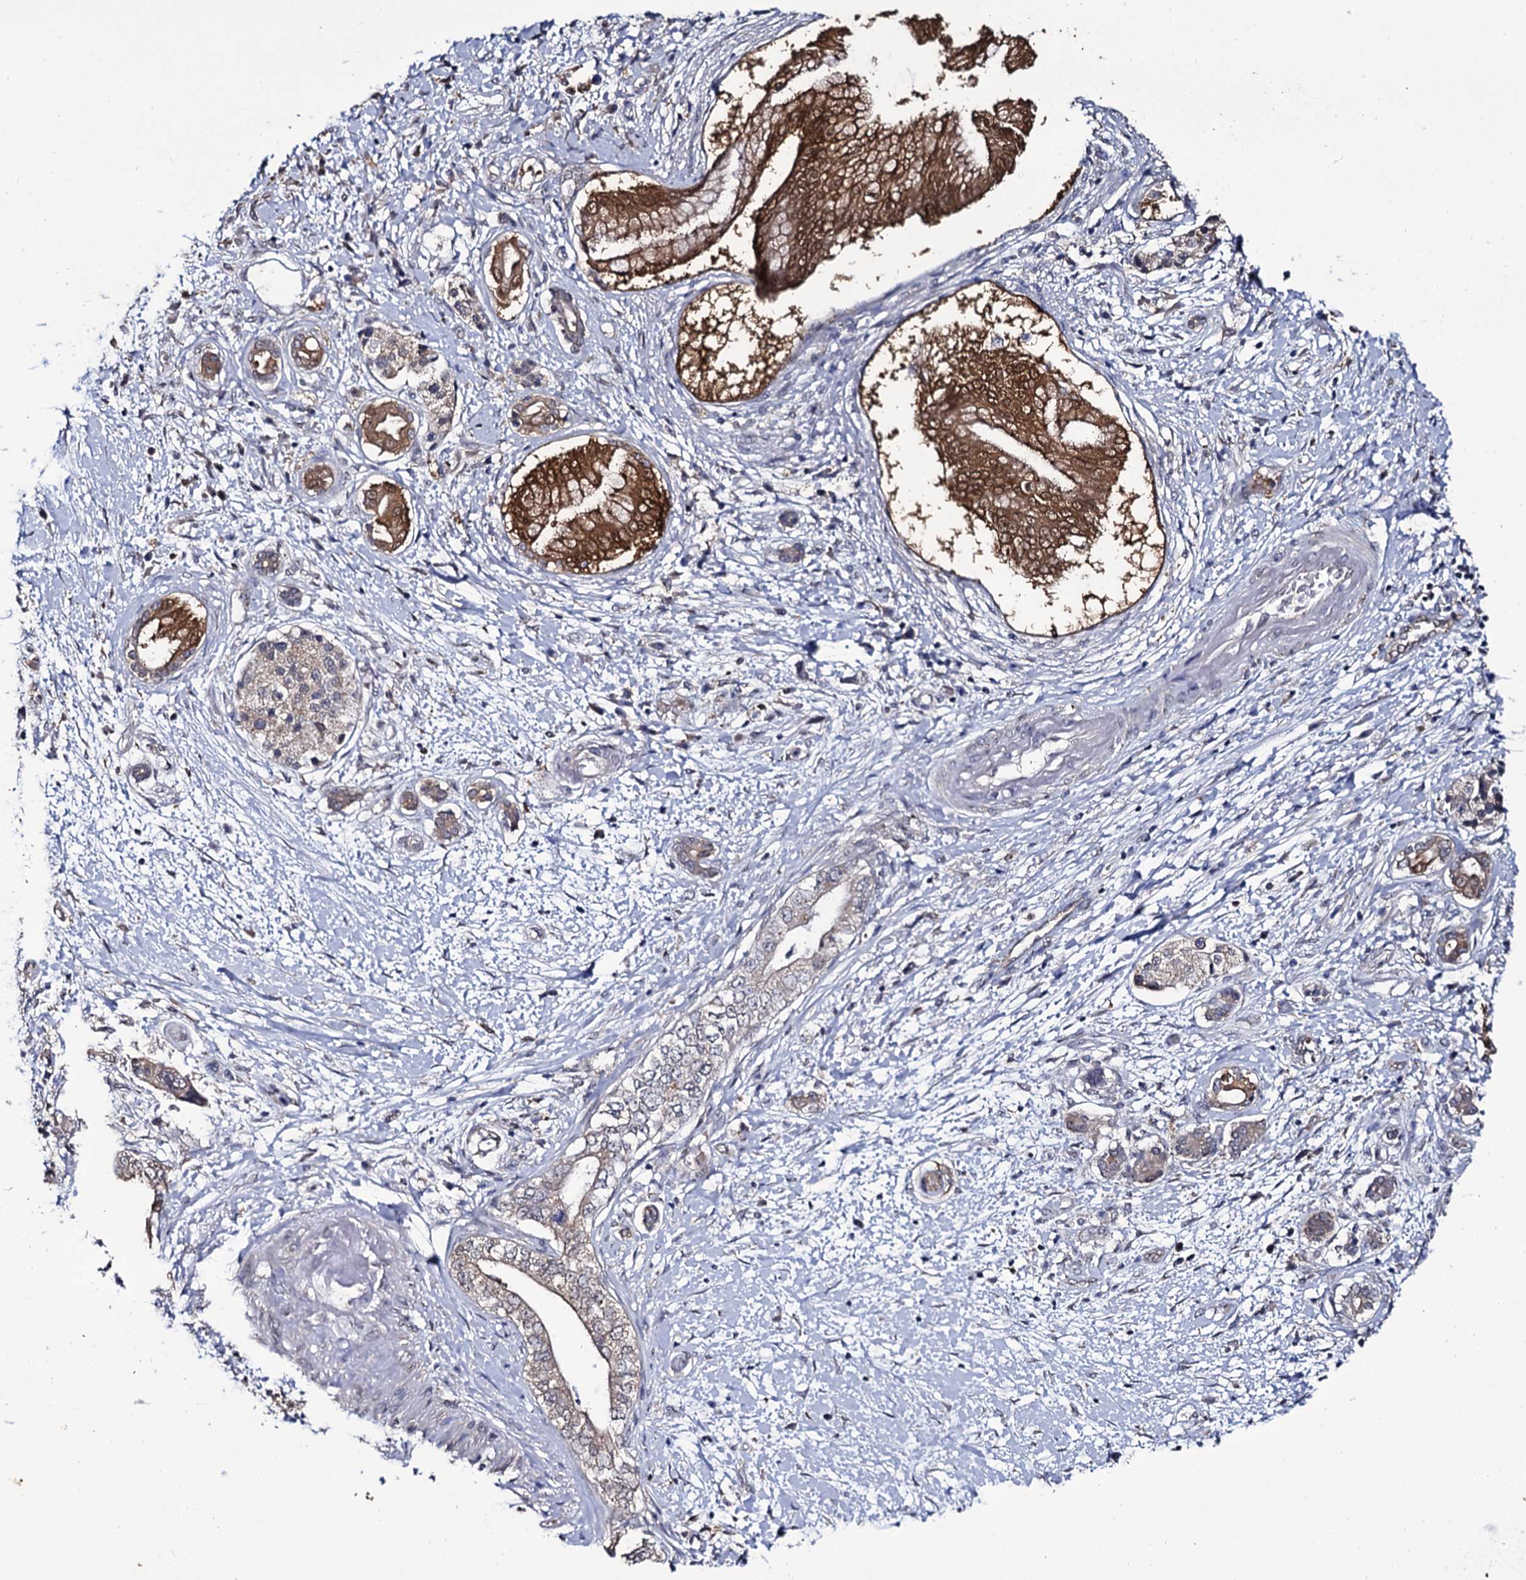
{"staining": {"intensity": "strong", "quantity": "25%-75%", "location": "cytoplasmic/membranous"}, "tissue": "pancreatic cancer", "cell_type": "Tumor cells", "image_type": "cancer", "snomed": [{"axis": "morphology", "description": "Adenocarcinoma, NOS"}, {"axis": "topography", "description": "Pancreas"}], "caption": "The micrograph reveals immunohistochemical staining of pancreatic adenocarcinoma. There is strong cytoplasmic/membranous positivity is present in approximately 25%-75% of tumor cells.", "gene": "CRYL1", "patient": {"sex": "female", "age": 73}}